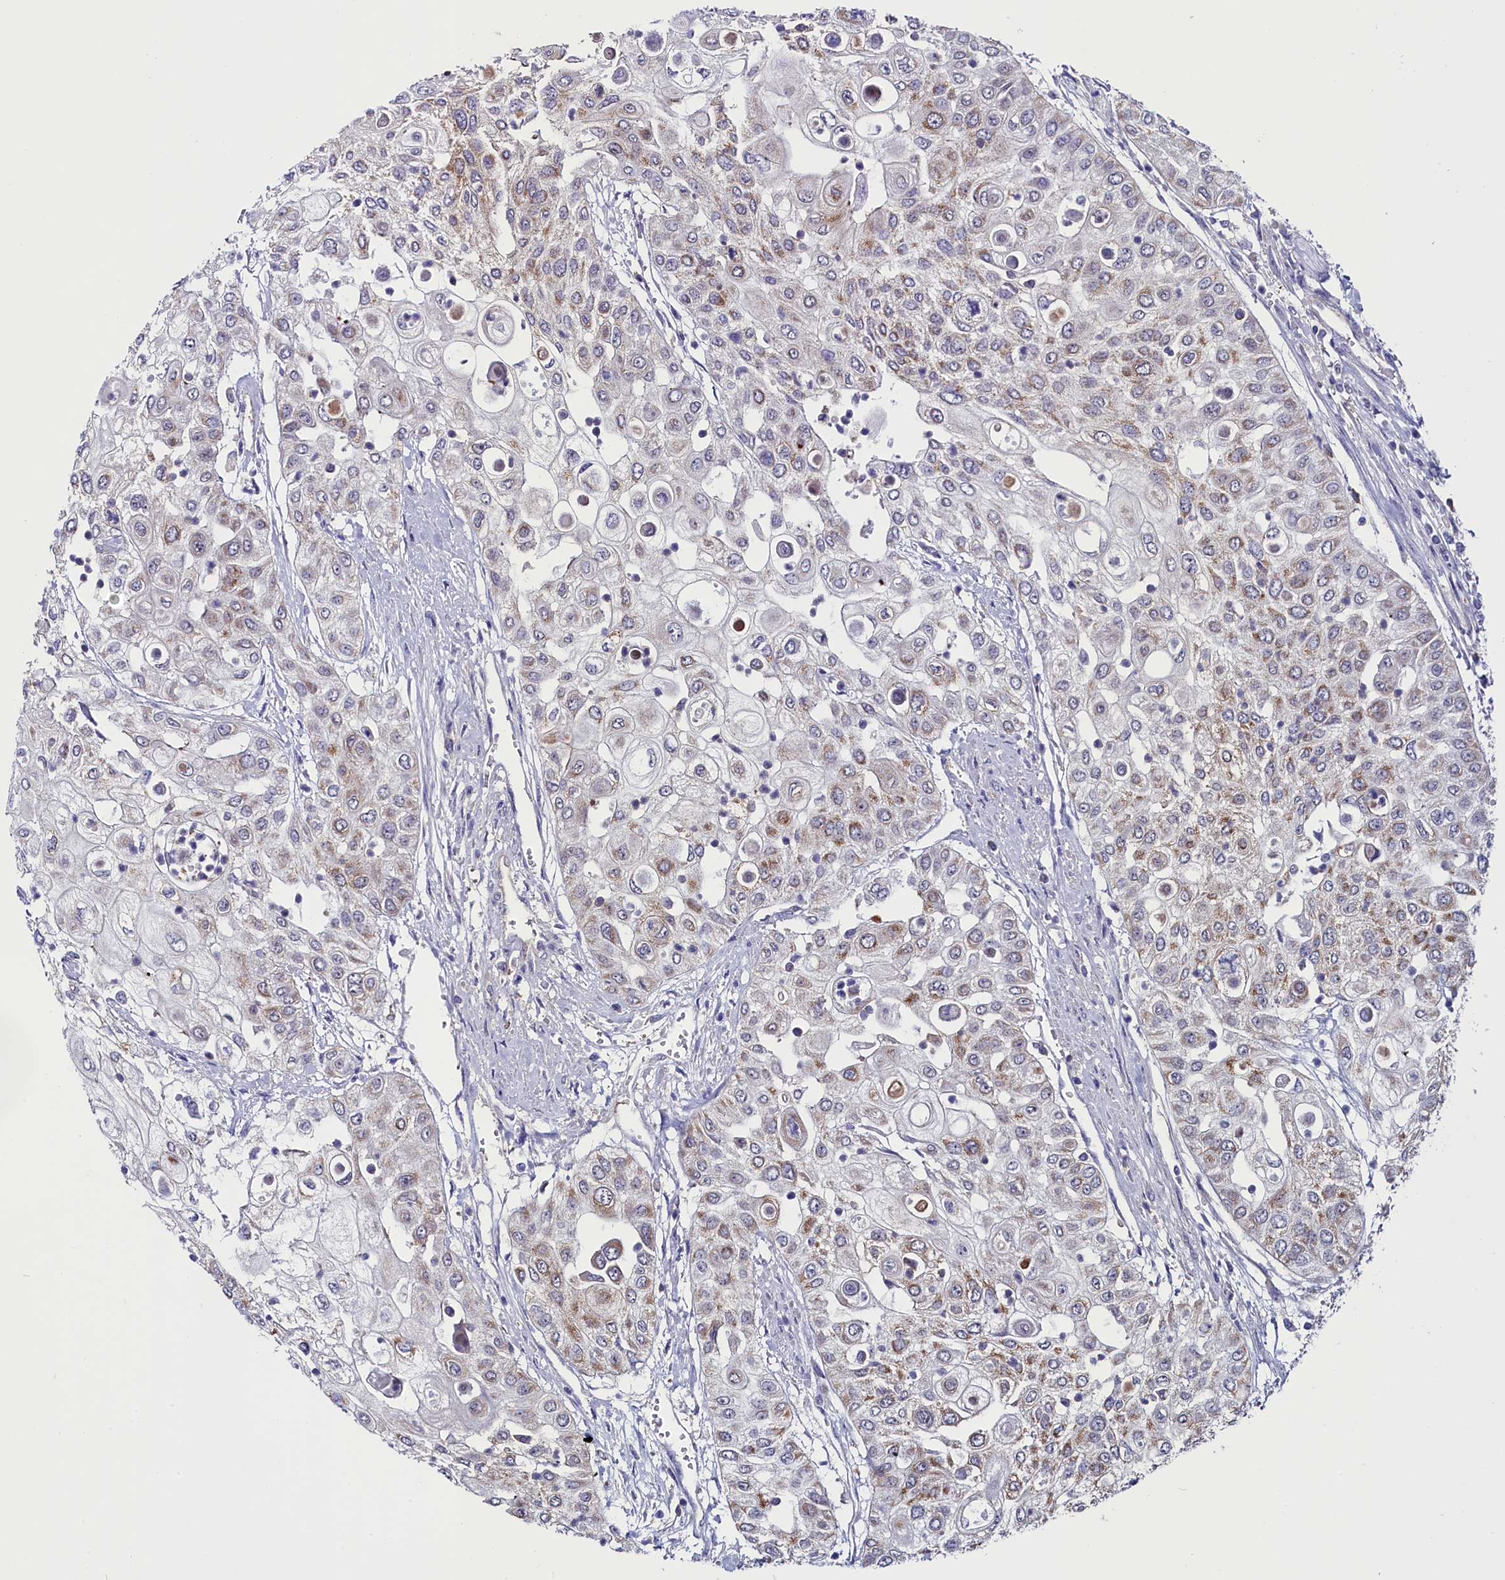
{"staining": {"intensity": "weak", "quantity": "25%-75%", "location": "cytoplasmic/membranous"}, "tissue": "urothelial cancer", "cell_type": "Tumor cells", "image_type": "cancer", "snomed": [{"axis": "morphology", "description": "Urothelial carcinoma, High grade"}, {"axis": "topography", "description": "Urinary bladder"}], "caption": "An immunohistochemistry (IHC) micrograph of neoplastic tissue is shown. Protein staining in brown shows weak cytoplasmic/membranous positivity in urothelial cancer within tumor cells.", "gene": "CIAPIN1", "patient": {"sex": "female", "age": 79}}